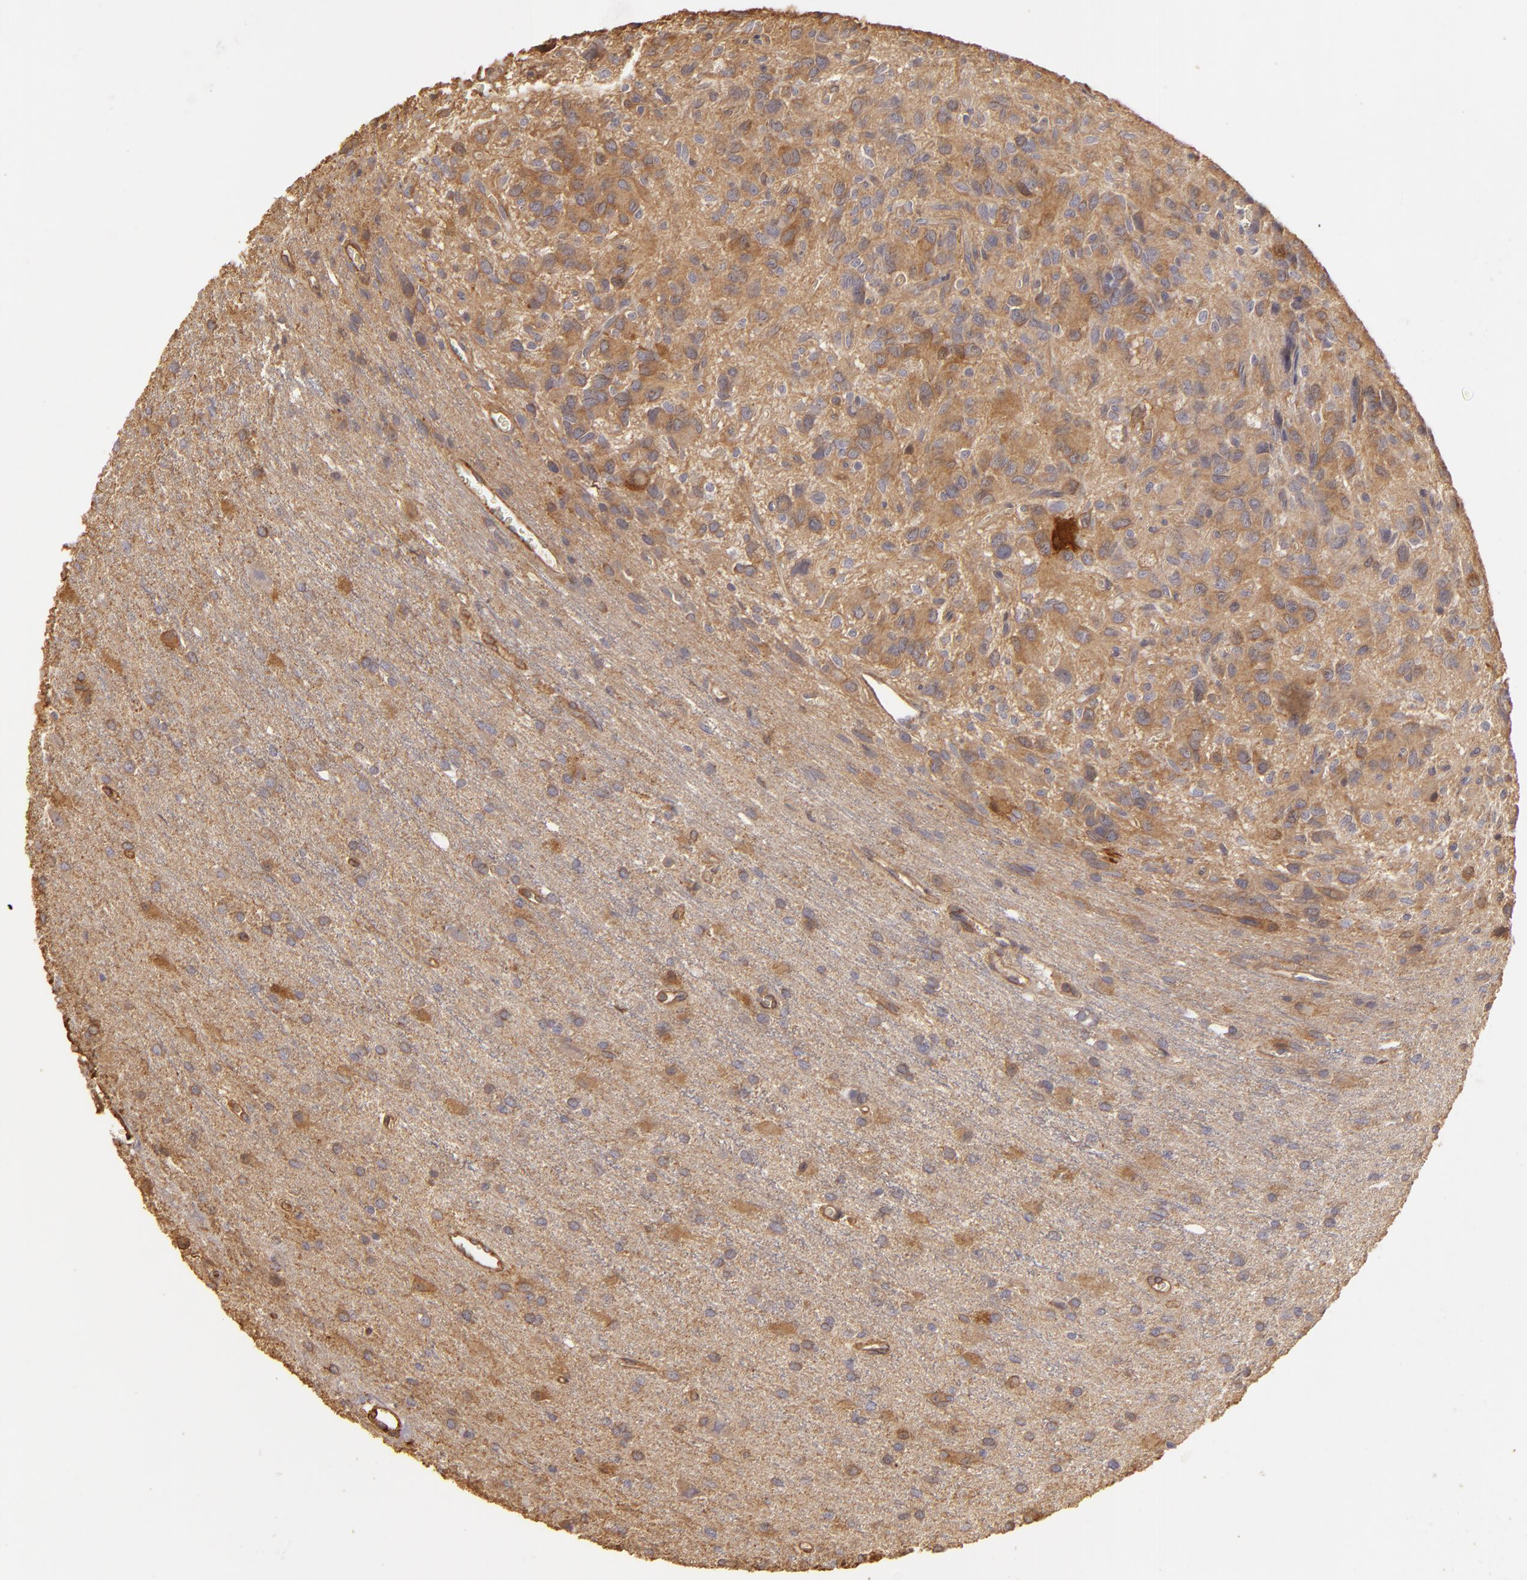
{"staining": {"intensity": "moderate", "quantity": "<25%", "location": "cytoplasmic/membranous"}, "tissue": "glioma", "cell_type": "Tumor cells", "image_type": "cancer", "snomed": [{"axis": "morphology", "description": "Glioma, malignant, Low grade"}, {"axis": "topography", "description": "Brain"}], "caption": "Moderate cytoplasmic/membranous staining is identified in about <25% of tumor cells in glioma.", "gene": "HSPB6", "patient": {"sex": "female", "age": 15}}